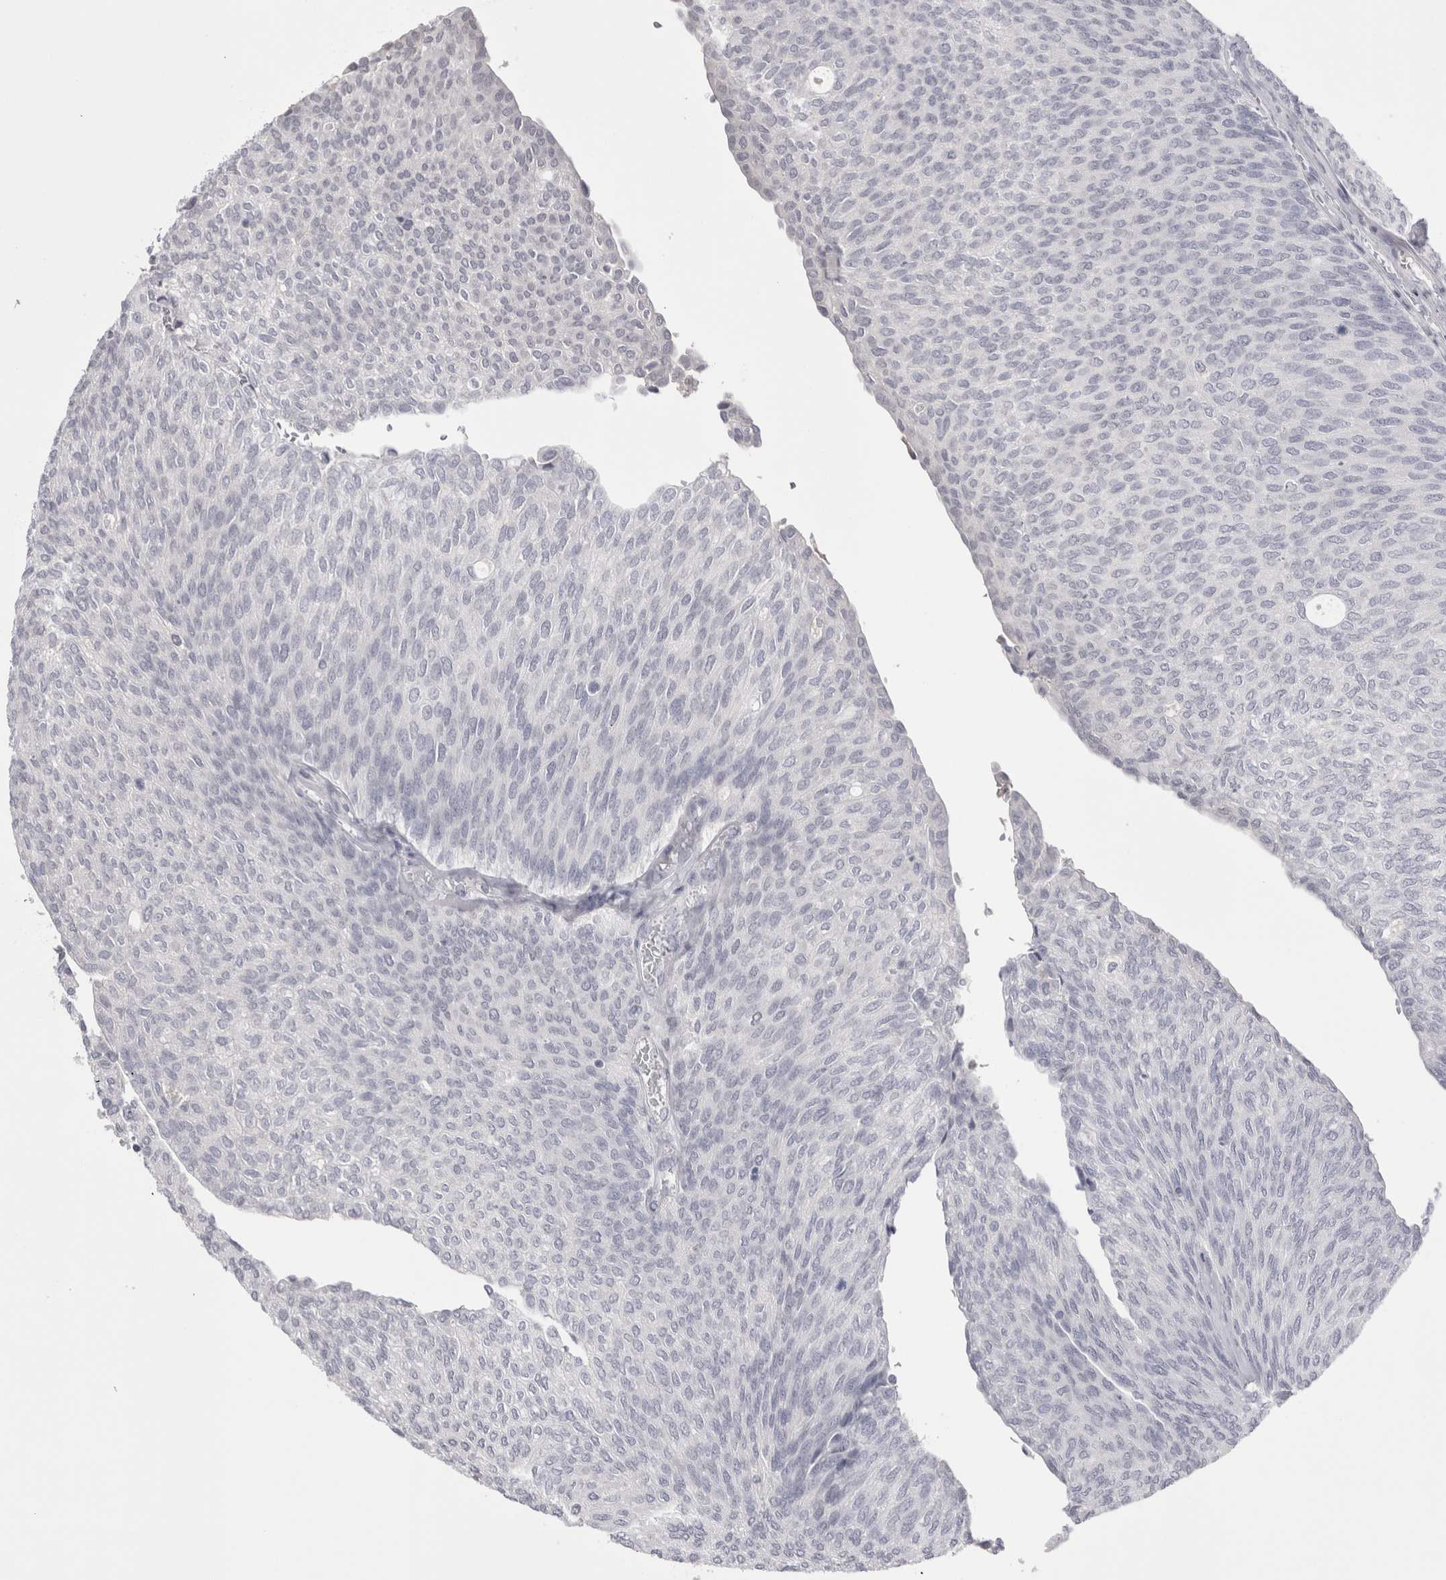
{"staining": {"intensity": "negative", "quantity": "none", "location": "none"}, "tissue": "urothelial cancer", "cell_type": "Tumor cells", "image_type": "cancer", "snomed": [{"axis": "morphology", "description": "Urothelial carcinoma, Low grade"}, {"axis": "topography", "description": "Urinary bladder"}], "caption": "Immunohistochemical staining of urothelial carcinoma (low-grade) displays no significant expression in tumor cells.", "gene": "FNDC8", "patient": {"sex": "female", "age": 79}}